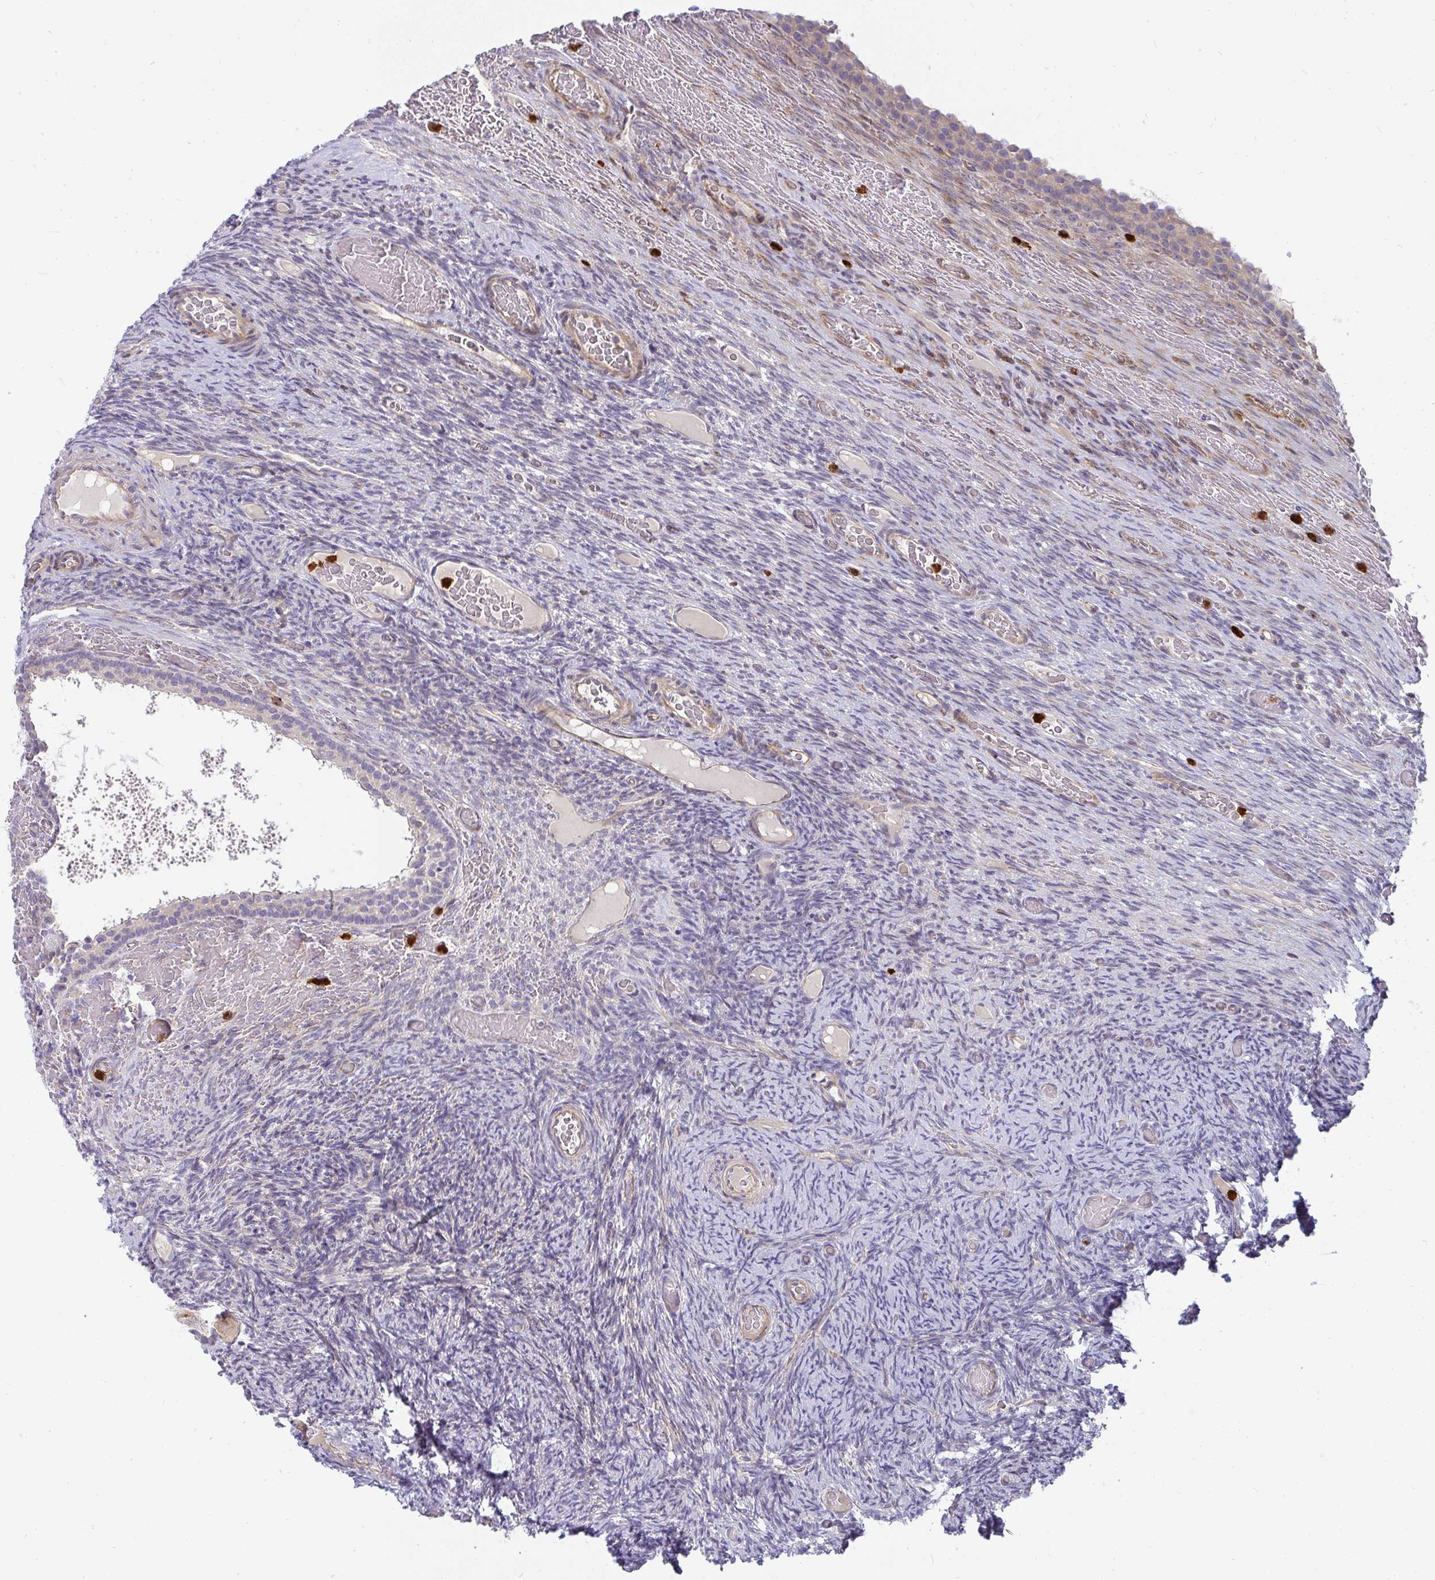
{"staining": {"intensity": "negative", "quantity": "none", "location": "none"}, "tissue": "ovary", "cell_type": "Ovarian stroma cells", "image_type": "normal", "snomed": [{"axis": "morphology", "description": "Normal tissue, NOS"}, {"axis": "topography", "description": "Ovary"}], "caption": "High power microscopy histopathology image of an IHC photomicrograph of unremarkable ovary, revealing no significant staining in ovarian stroma cells. The staining is performed using DAB brown chromogen with nuclei counter-stained in using hematoxylin.", "gene": "CSF3R", "patient": {"sex": "female", "age": 34}}